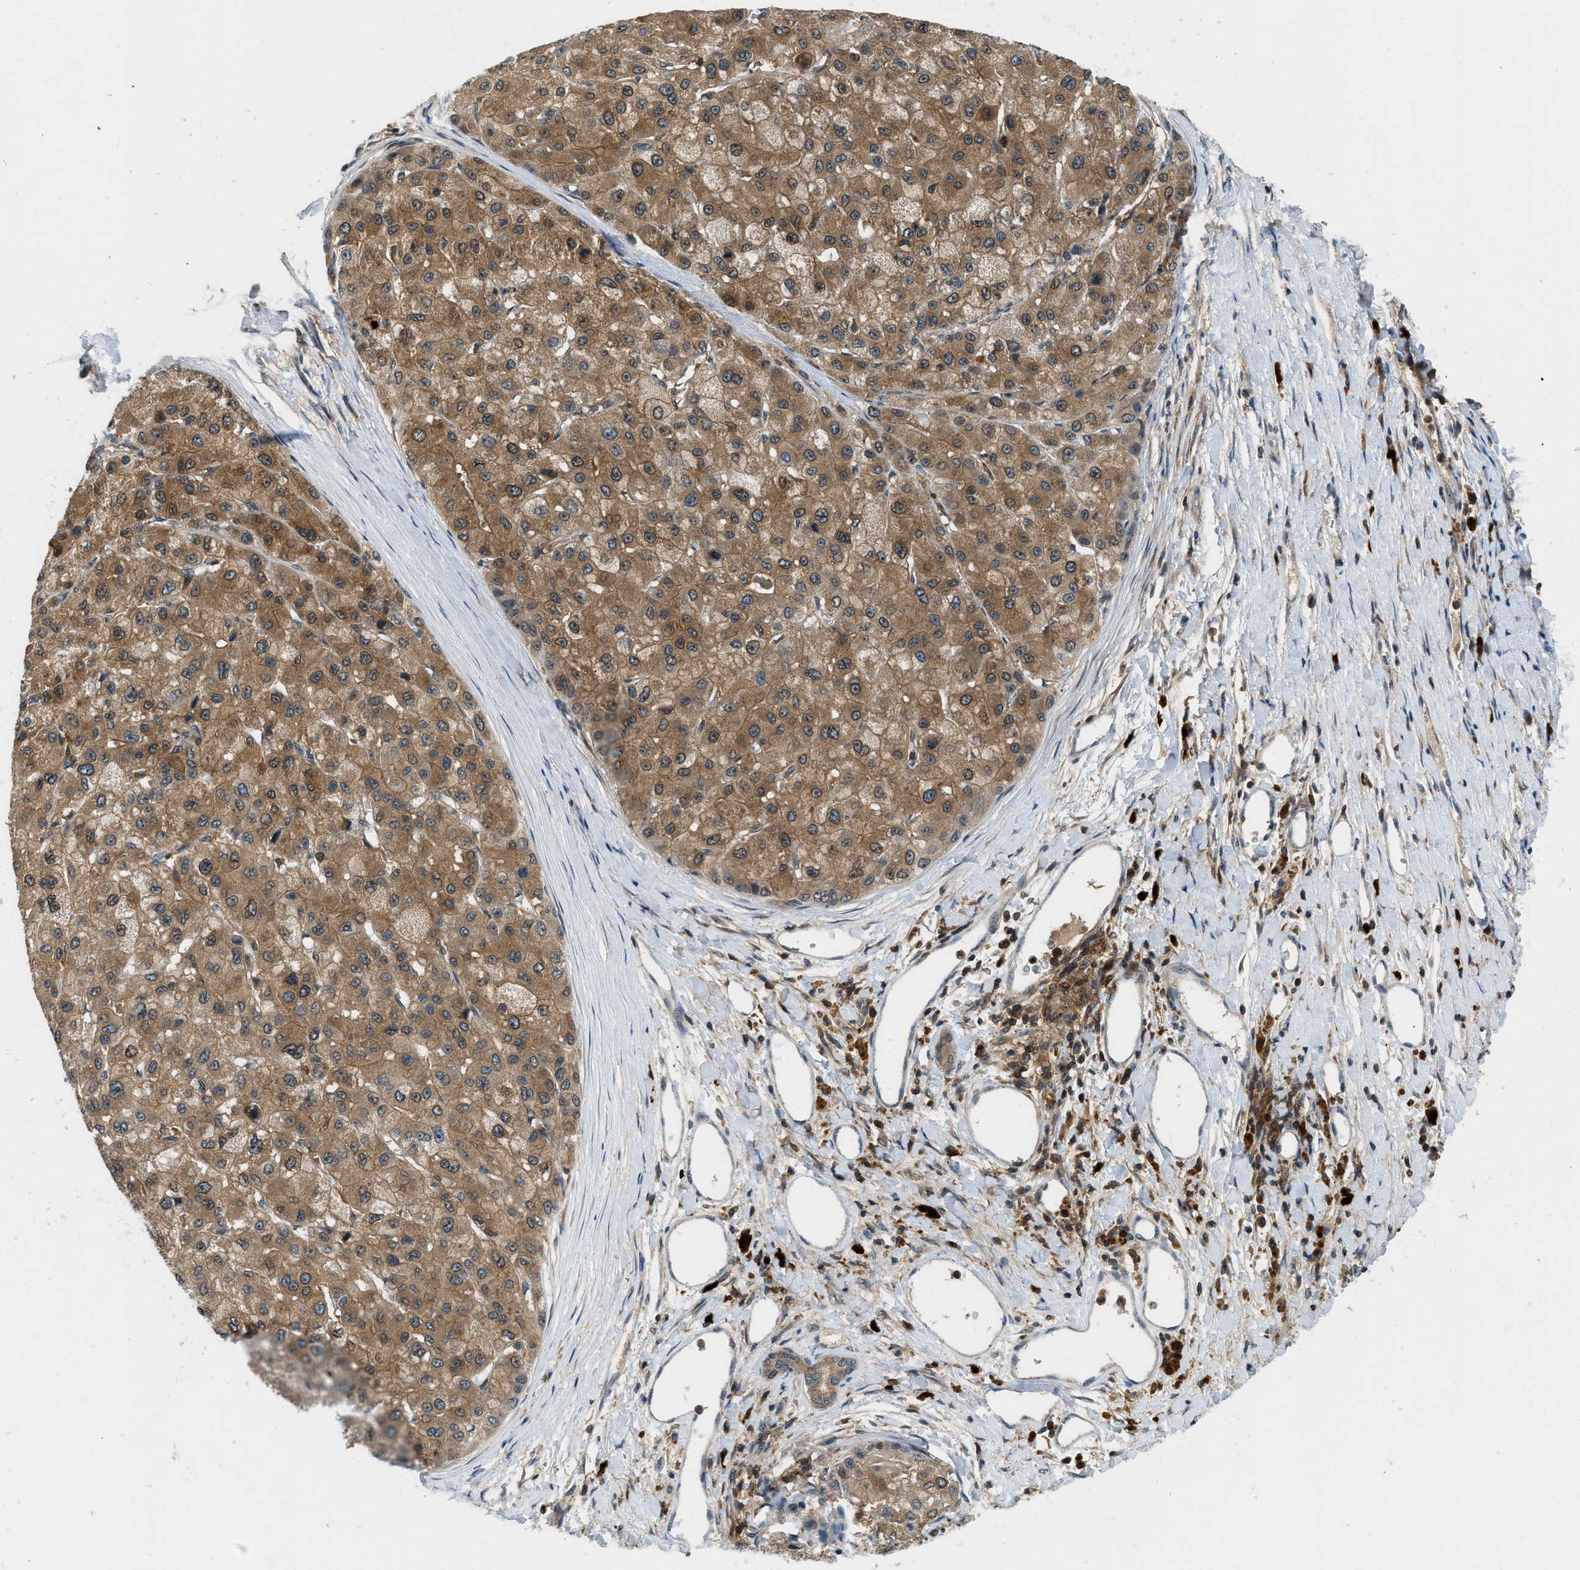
{"staining": {"intensity": "moderate", "quantity": ">75%", "location": "cytoplasmic/membranous,nuclear"}, "tissue": "liver cancer", "cell_type": "Tumor cells", "image_type": "cancer", "snomed": [{"axis": "morphology", "description": "Carcinoma, Hepatocellular, NOS"}, {"axis": "topography", "description": "Liver"}], "caption": "A high-resolution photomicrograph shows IHC staining of hepatocellular carcinoma (liver), which displays moderate cytoplasmic/membranous and nuclear expression in approximately >75% of tumor cells.", "gene": "GMPPB", "patient": {"sex": "male", "age": 80}}